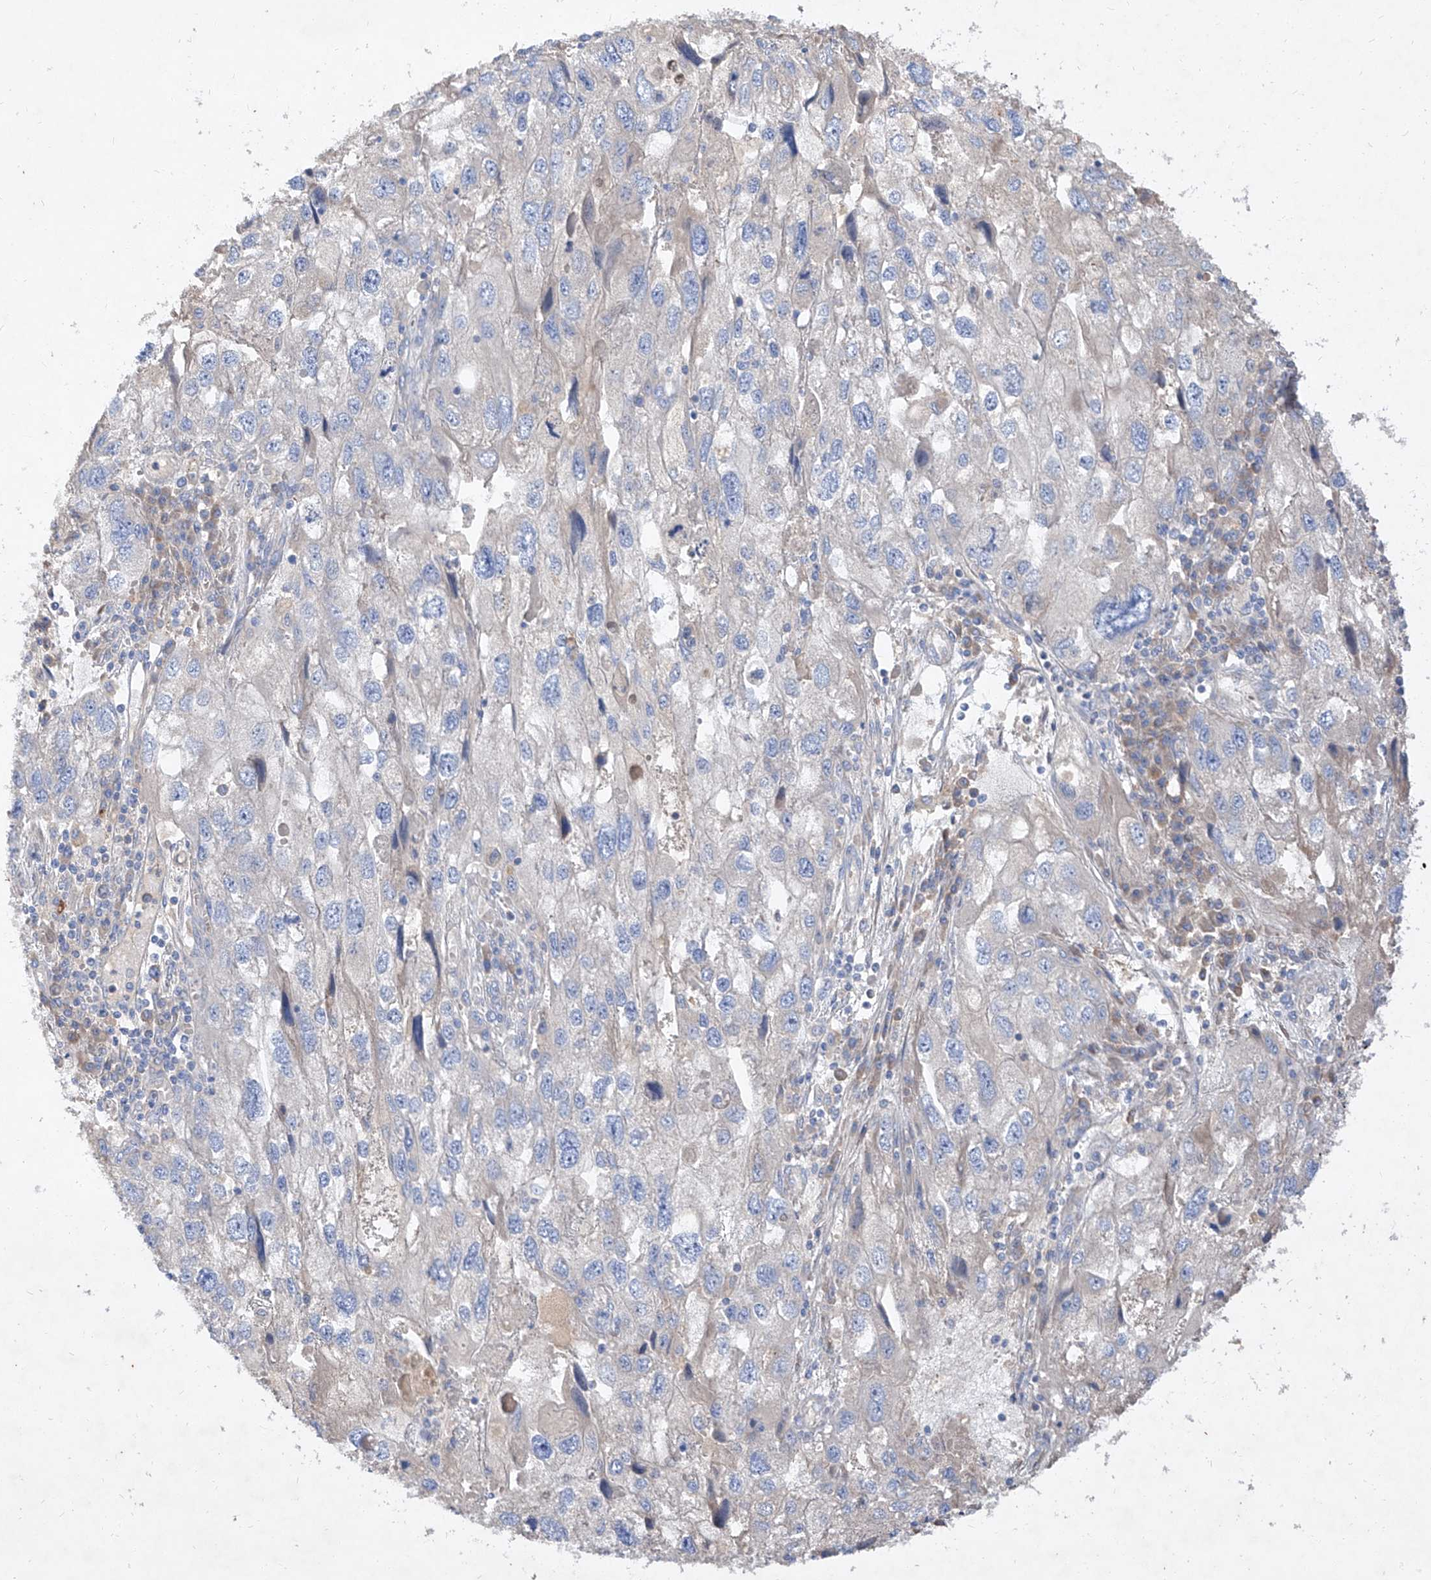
{"staining": {"intensity": "negative", "quantity": "none", "location": "none"}, "tissue": "endometrial cancer", "cell_type": "Tumor cells", "image_type": "cancer", "snomed": [{"axis": "morphology", "description": "Adenocarcinoma, NOS"}, {"axis": "topography", "description": "Endometrium"}], "caption": "Photomicrograph shows no protein staining in tumor cells of endometrial adenocarcinoma tissue.", "gene": "DIRAS3", "patient": {"sex": "female", "age": 49}}